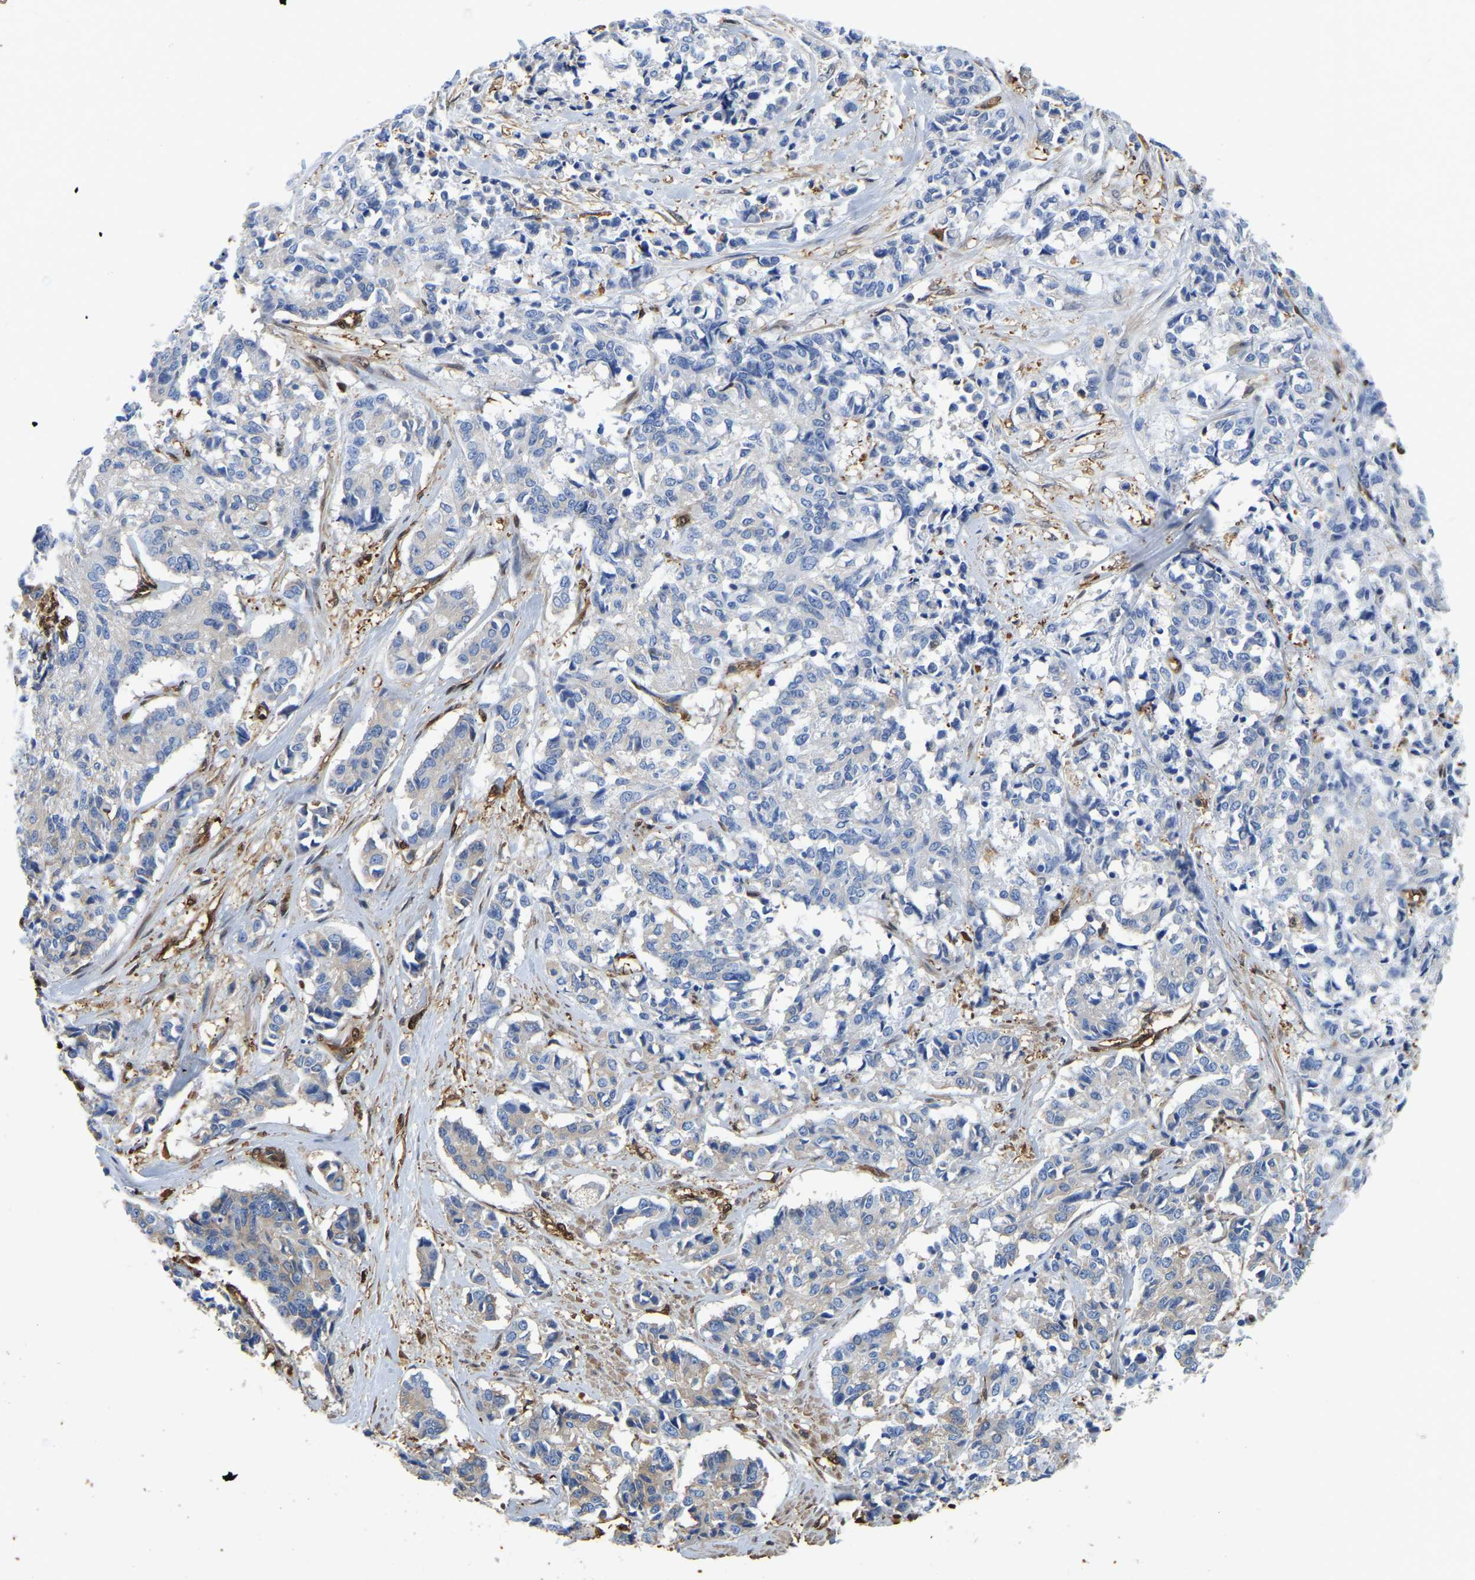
{"staining": {"intensity": "negative", "quantity": "none", "location": "none"}, "tissue": "cervical cancer", "cell_type": "Tumor cells", "image_type": "cancer", "snomed": [{"axis": "morphology", "description": "Squamous cell carcinoma, NOS"}, {"axis": "topography", "description": "Cervix"}], "caption": "Immunohistochemistry of human cervical cancer demonstrates no staining in tumor cells. Brightfield microscopy of immunohistochemistry stained with DAB (brown) and hematoxylin (blue), captured at high magnification.", "gene": "LDHB", "patient": {"sex": "female", "age": 35}}